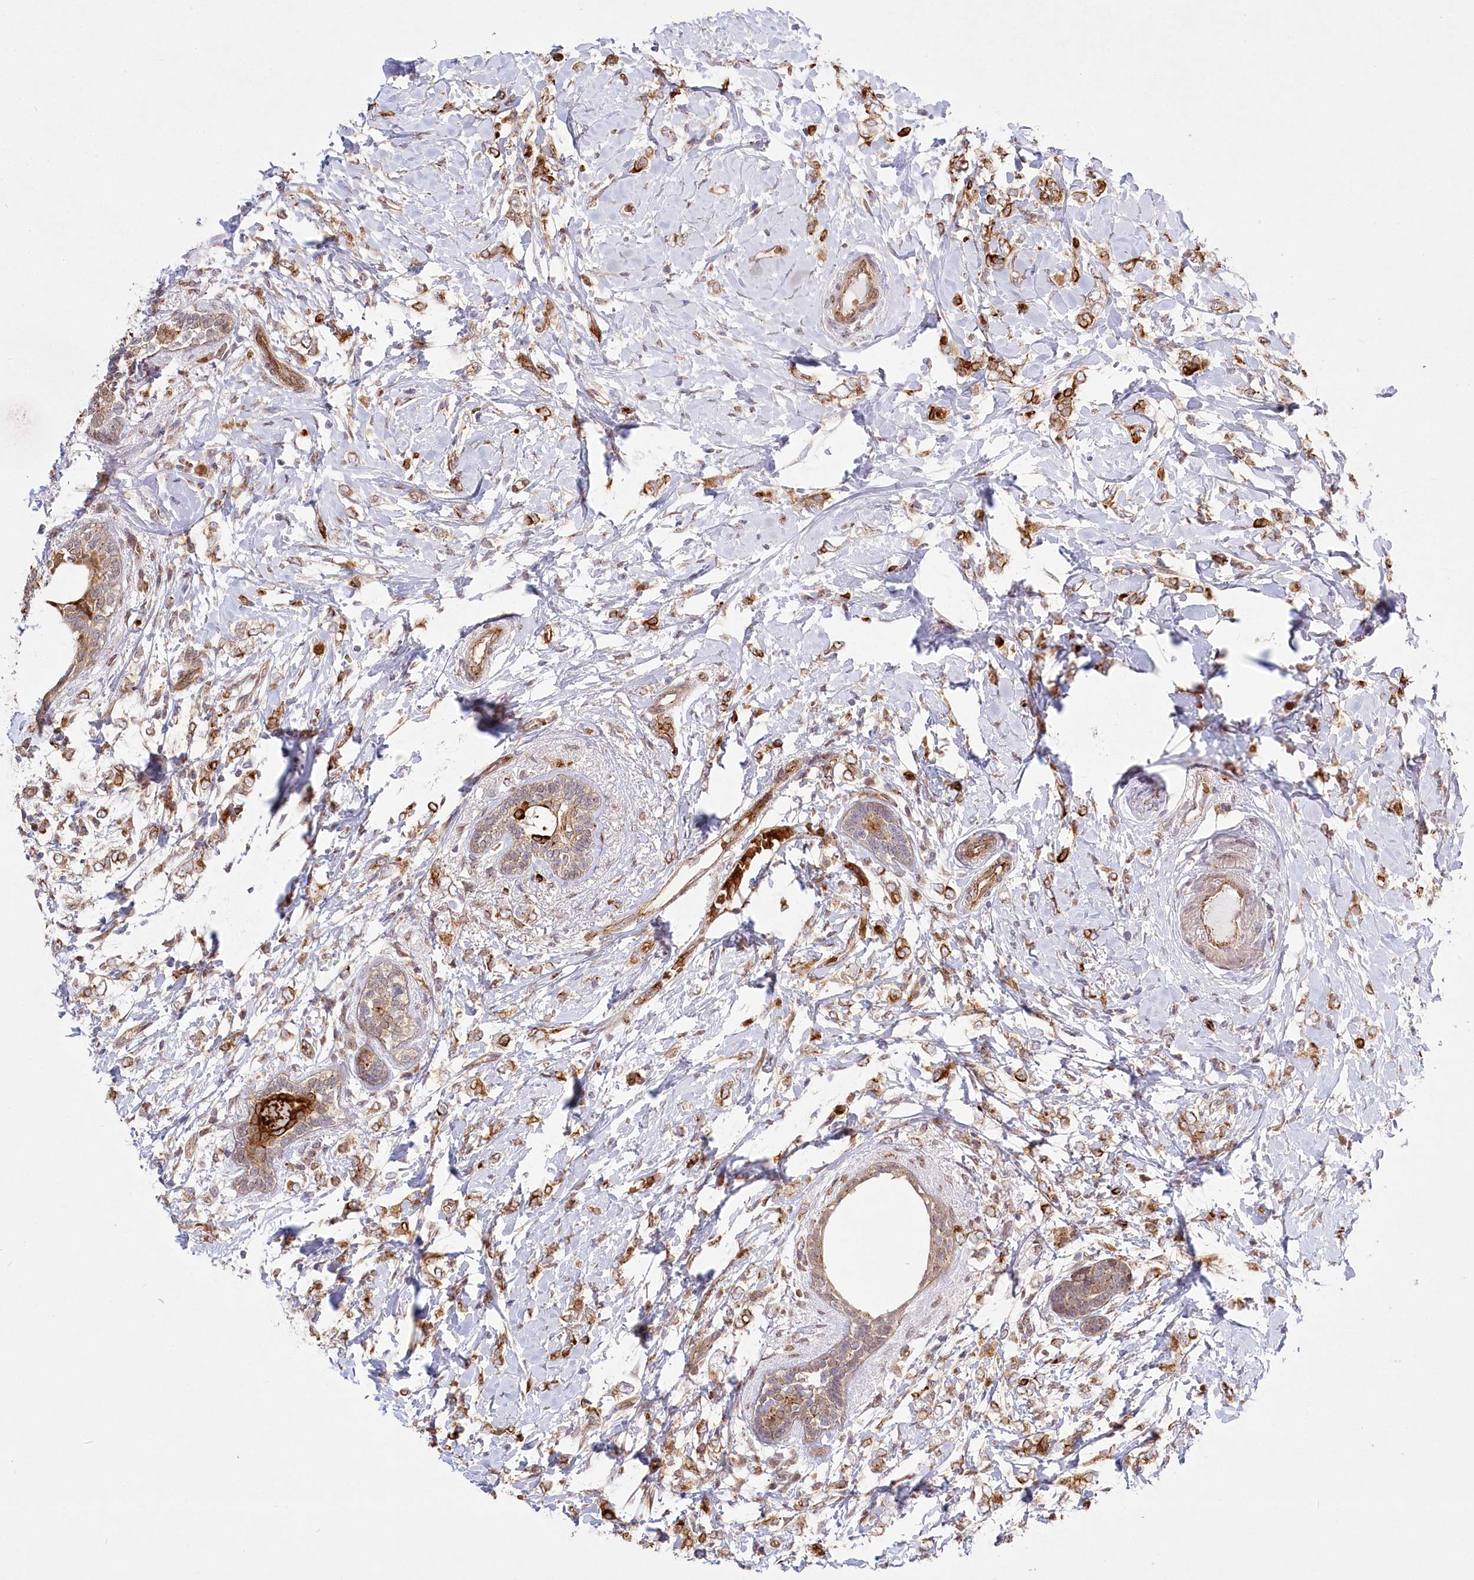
{"staining": {"intensity": "moderate", "quantity": ">75%", "location": "cytoplasmic/membranous"}, "tissue": "breast cancer", "cell_type": "Tumor cells", "image_type": "cancer", "snomed": [{"axis": "morphology", "description": "Normal tissue, NOS"}, {"axis": "morphology", "description": "Lobular carcinoma"}, {"axis": "topography", "description": "Breast"}], "caption": "Protein expression analysis of lobular carcinoma (breast) displays moderate cytoplasmic/membranous staining in about >75% of tumor cells. (DAB IHC, brown staining for protein, blue staining for nuclei).", "gene": "COMMD3", "patient": {"sex": "female", "age": 47}}